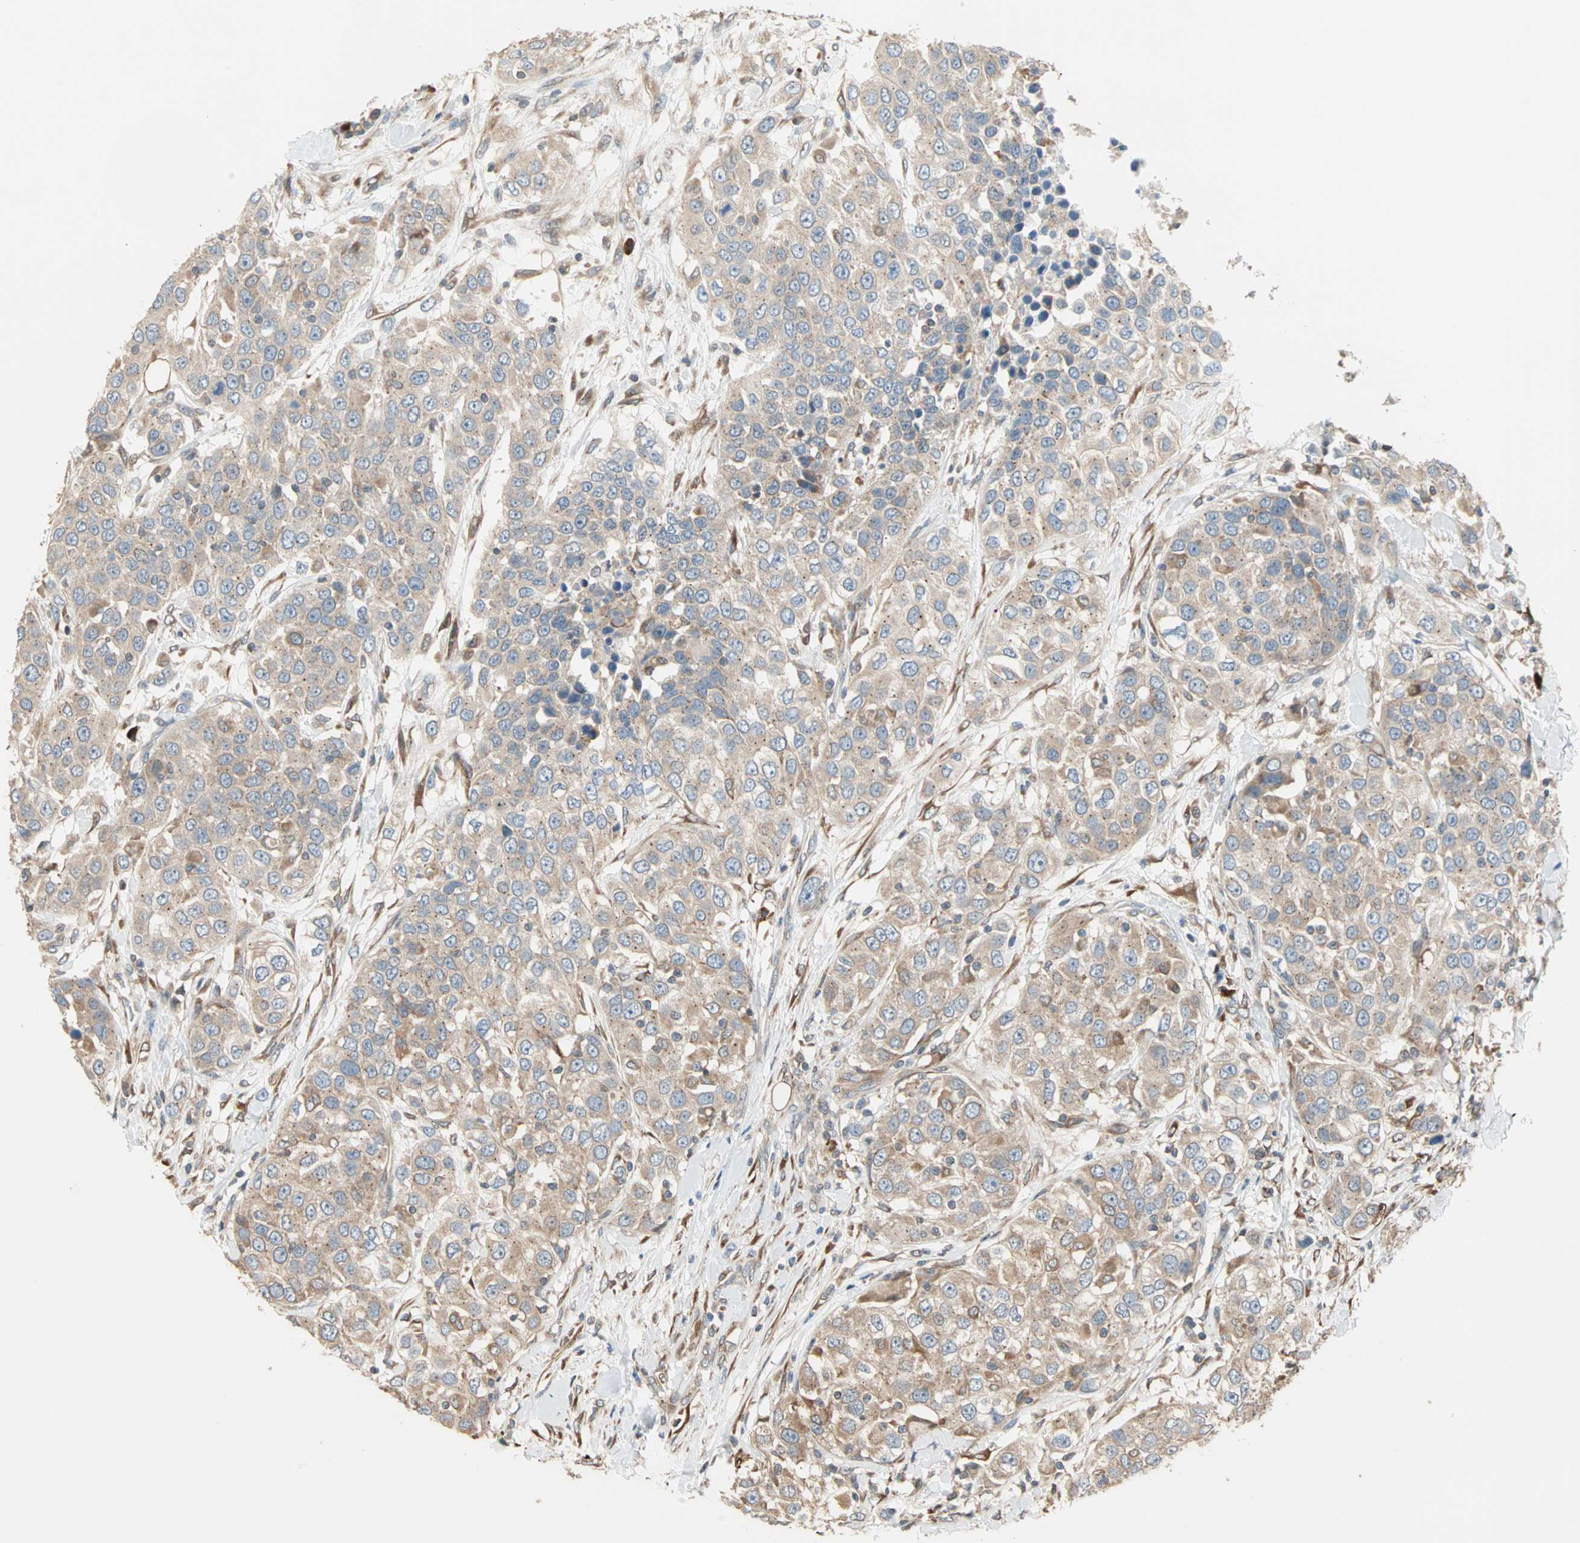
{"staining": {"intensity": "weak", "quantity": ">75%", "location": "cytoplasmic/membranous"}, "tissue": "urothelial cancer", "cell_type": "Tumor cells", "image_type": "cancer", "snomed": [{"axis": "morphology", "description": "Urothelial carcinoma, High grade"}, {"axis": "topography", "description": "Urinary bladder"}], "caption": "A low amount of weak cytoplasmic/membranous positivity is identified in approximately >75% of tumor cells in urothelial cancer tissue.", "gene": "SAR1A", "patient": {"sex": "female", "age": 80}}